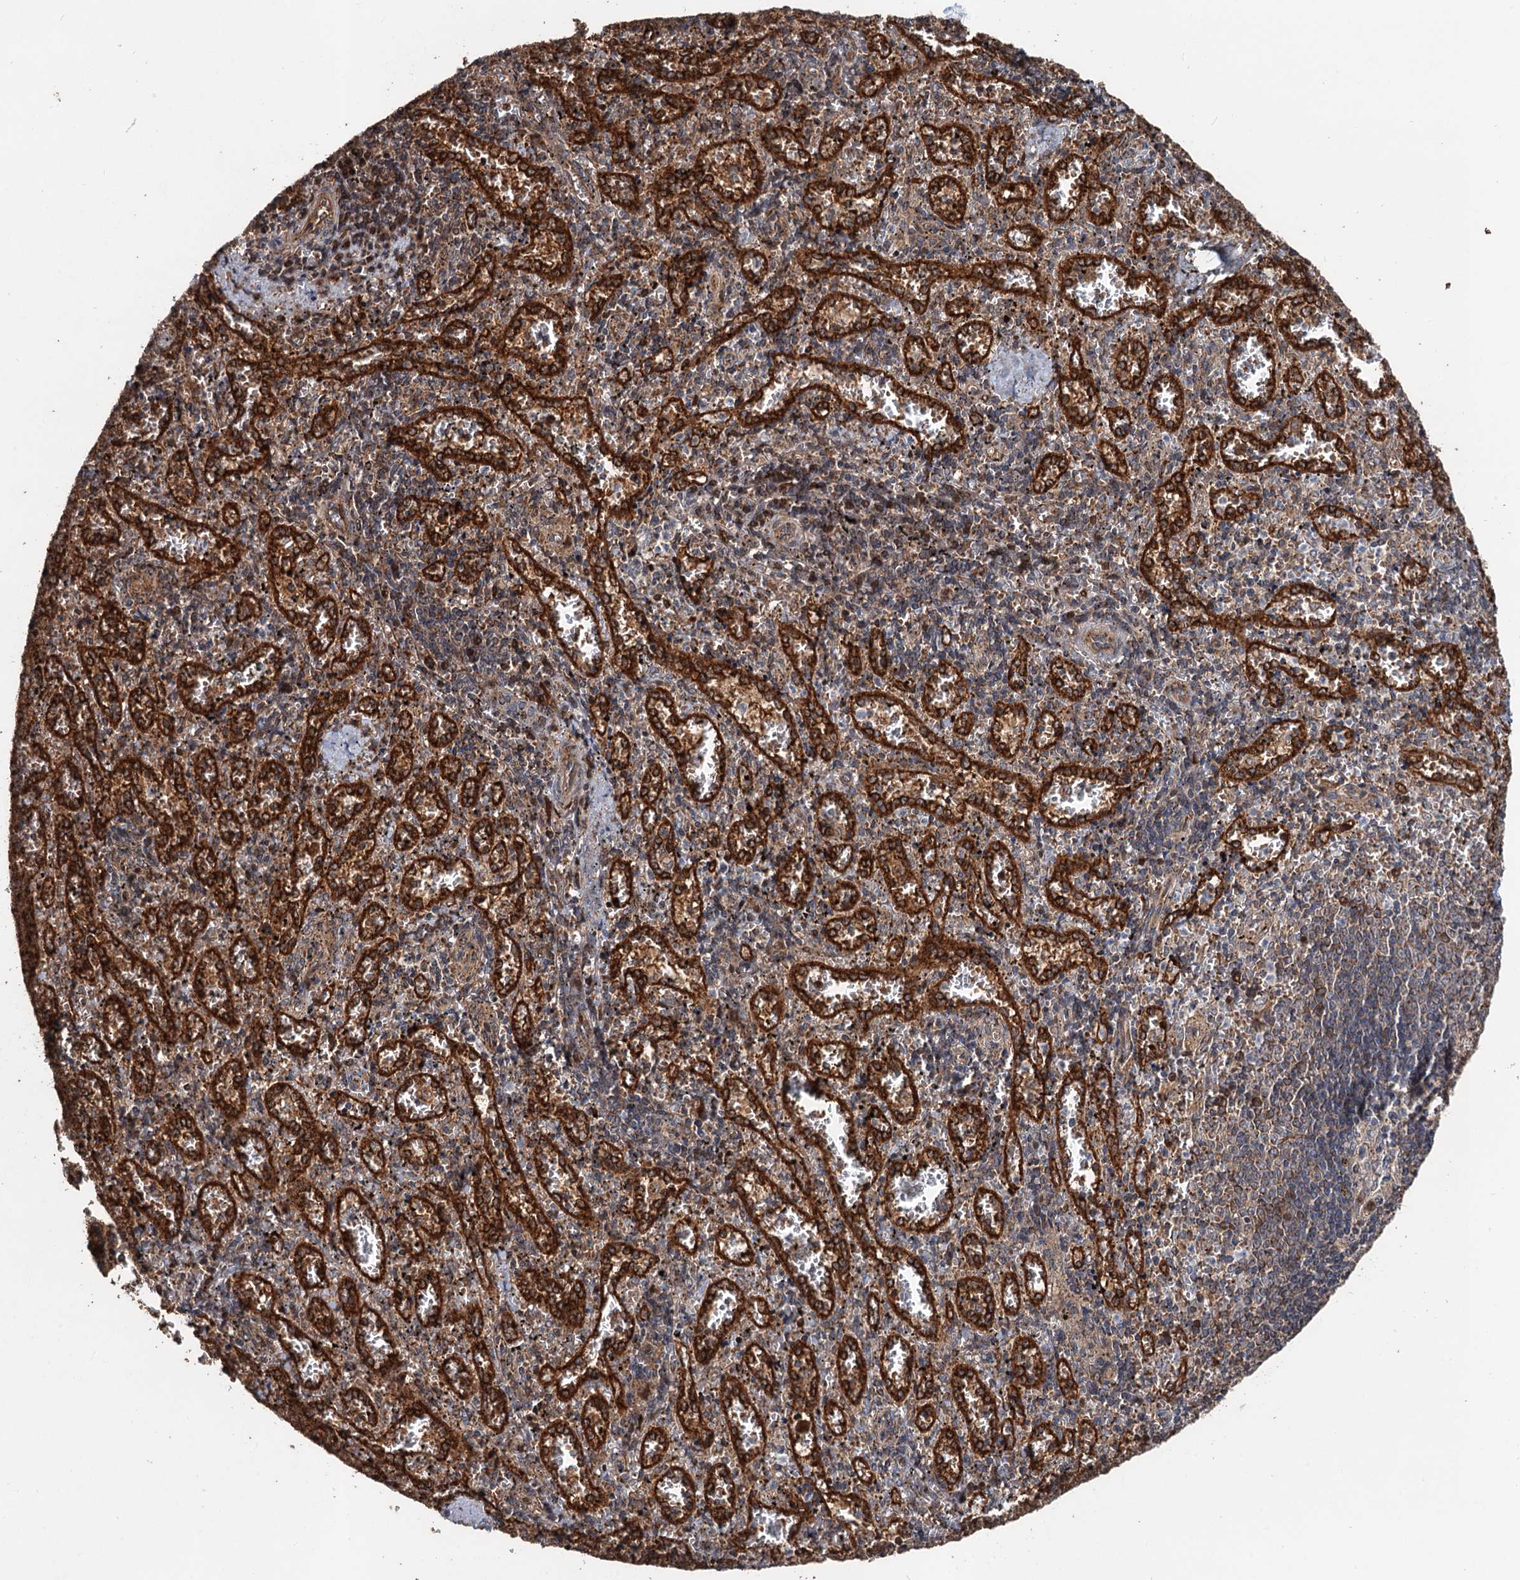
{"staining": {"intensity": "weak", "quantity": "<25%", "location": "cytoplasmic/membranous"}, "tissue": "spleen", "cell_type": "Cells in red pulp", "image_type": "normal", "snomed": [{"axis": "morphology", "description": "Normal tissue, NOS"}, {"axis": "topography", "description": "Spleen"}], "caption": "Spleen stained for a protein using IHC displays no expression cells in red pulp.", "gene": "DEXI", "patient": {"sex": "male", "age": 11}}